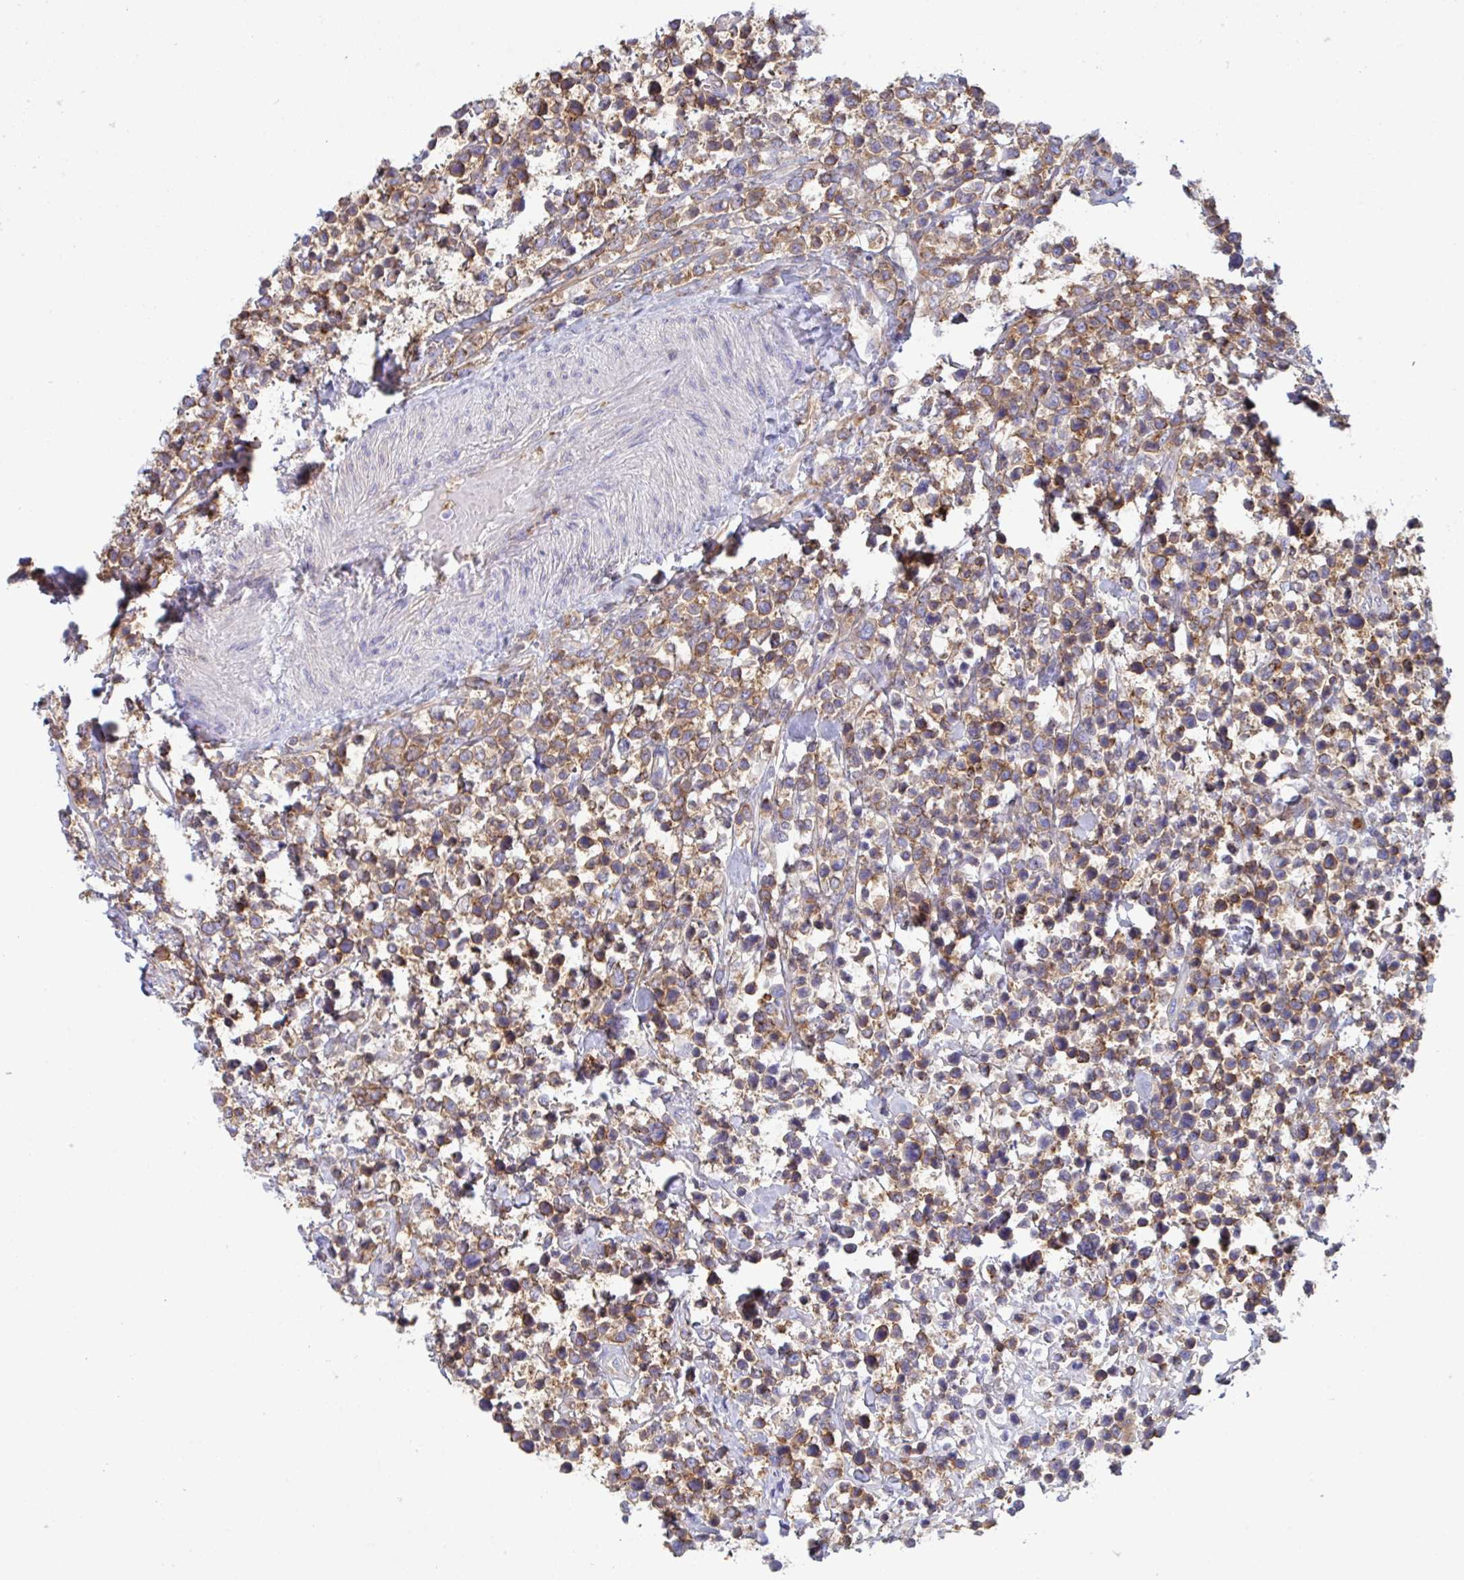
{"staining": {"intensity": "moderate", "quantity": ">75%", "location": "cytoplasmic/membranous"}, "tissue": "lymphoma", "cell_type": "Tumor cells", "image_type": "cancer", "snomed": [{"axis": "morphology", "description": "Malignant lymphoma, non-Hodgkin's type, High grade"}, {"axis": "topography", "description": "Soft tissue"}], "caption": "The histopathology image reveals a brown stain indicating the presence of a protein in the cytoplasmic/membranous of tumor cells in high-grade malignant lymphoma, non-Hodgkin's type. (IHC, brightfield microscopy, high magnification).", "gene": "WNK1", "patient": {"sex": "female", "age": 56}}